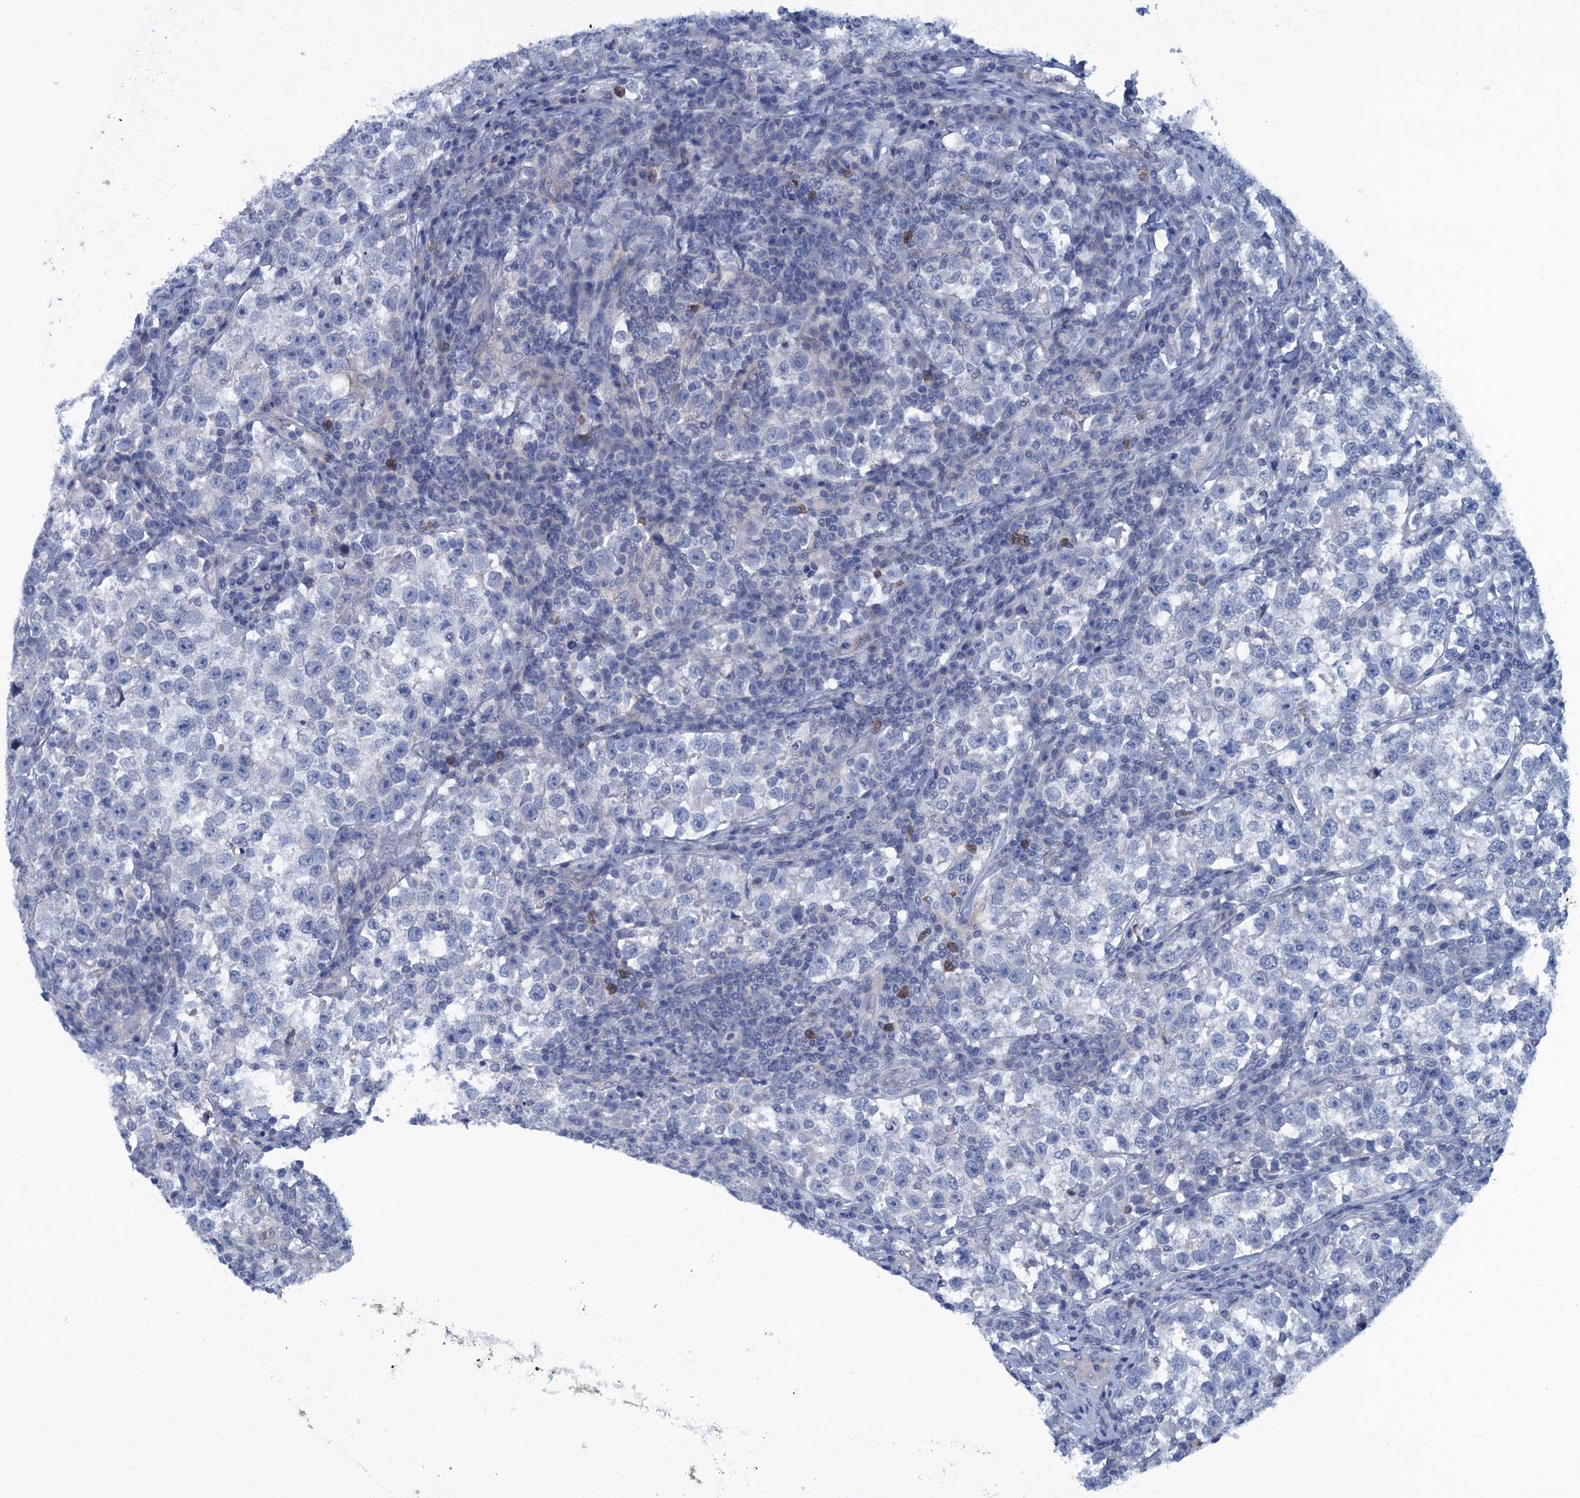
{"staining": {"intensity": "negative", "quantity": "none", "location": "none"}, "tissue": "testis cancer", "cell_type": "Tumor cells", "image_type": "cancer", "snomed": [{"axis": "morphology", "description": "Normal tissue, NOS"}, {"axis": "morphology", "description": "Seminoma, NOS"}, {"axis": "topography", "description": "Testis"}], "caption": "The histopathology image reveals no significant expression in tumor cells of testis cancer (seminoma).", "gene": "SCEL", "patient": {"sex": "male", "age": 43}}